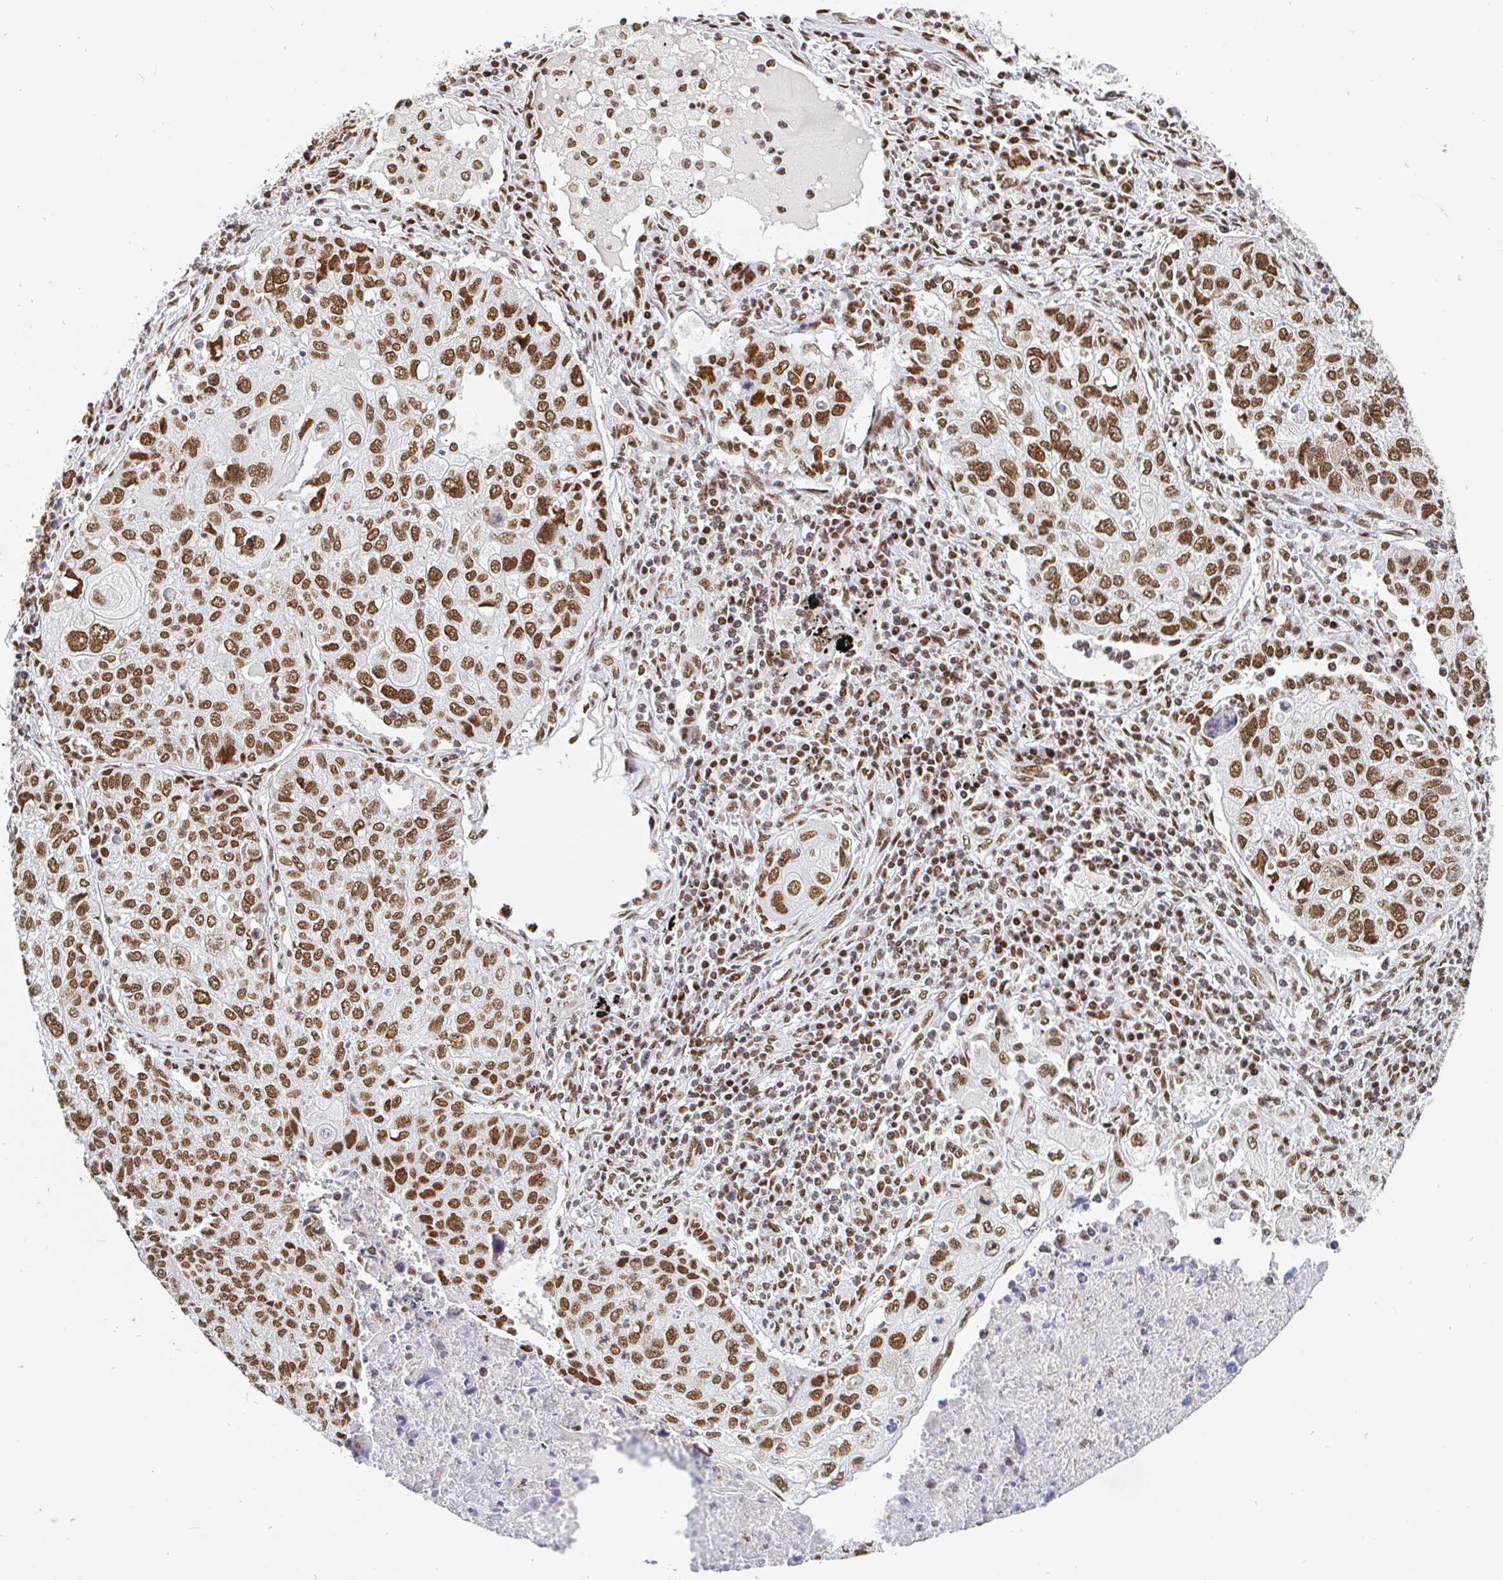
{"staining": {"intensity": "moderate", "quantity": ">75%", "location": "nuclear"}, "tissue": "lung cancer", "cell_type": "Tumor cells", "image_type": "cancer", "snomed": [{"axis": "morphology", "description": "Normal morphology"}, {"axis": "morphology", "description": "Aneuploidy"}, {"axis": "morphology", "description": "Squamous cell carcinoma, NOS"}, {"axis": "topography", "description": "Lymph node"}, {"axis": "topography", "description": "Lung"}], "caption": "An immunohistochemistry (IHC) image of tumor tissue is shown. Protein staining in brown shows moderate nuclear positivity in lung cancer within tumor cells.", "gene": "RBMX", "patient": {"sex": "female", "age": 76}}